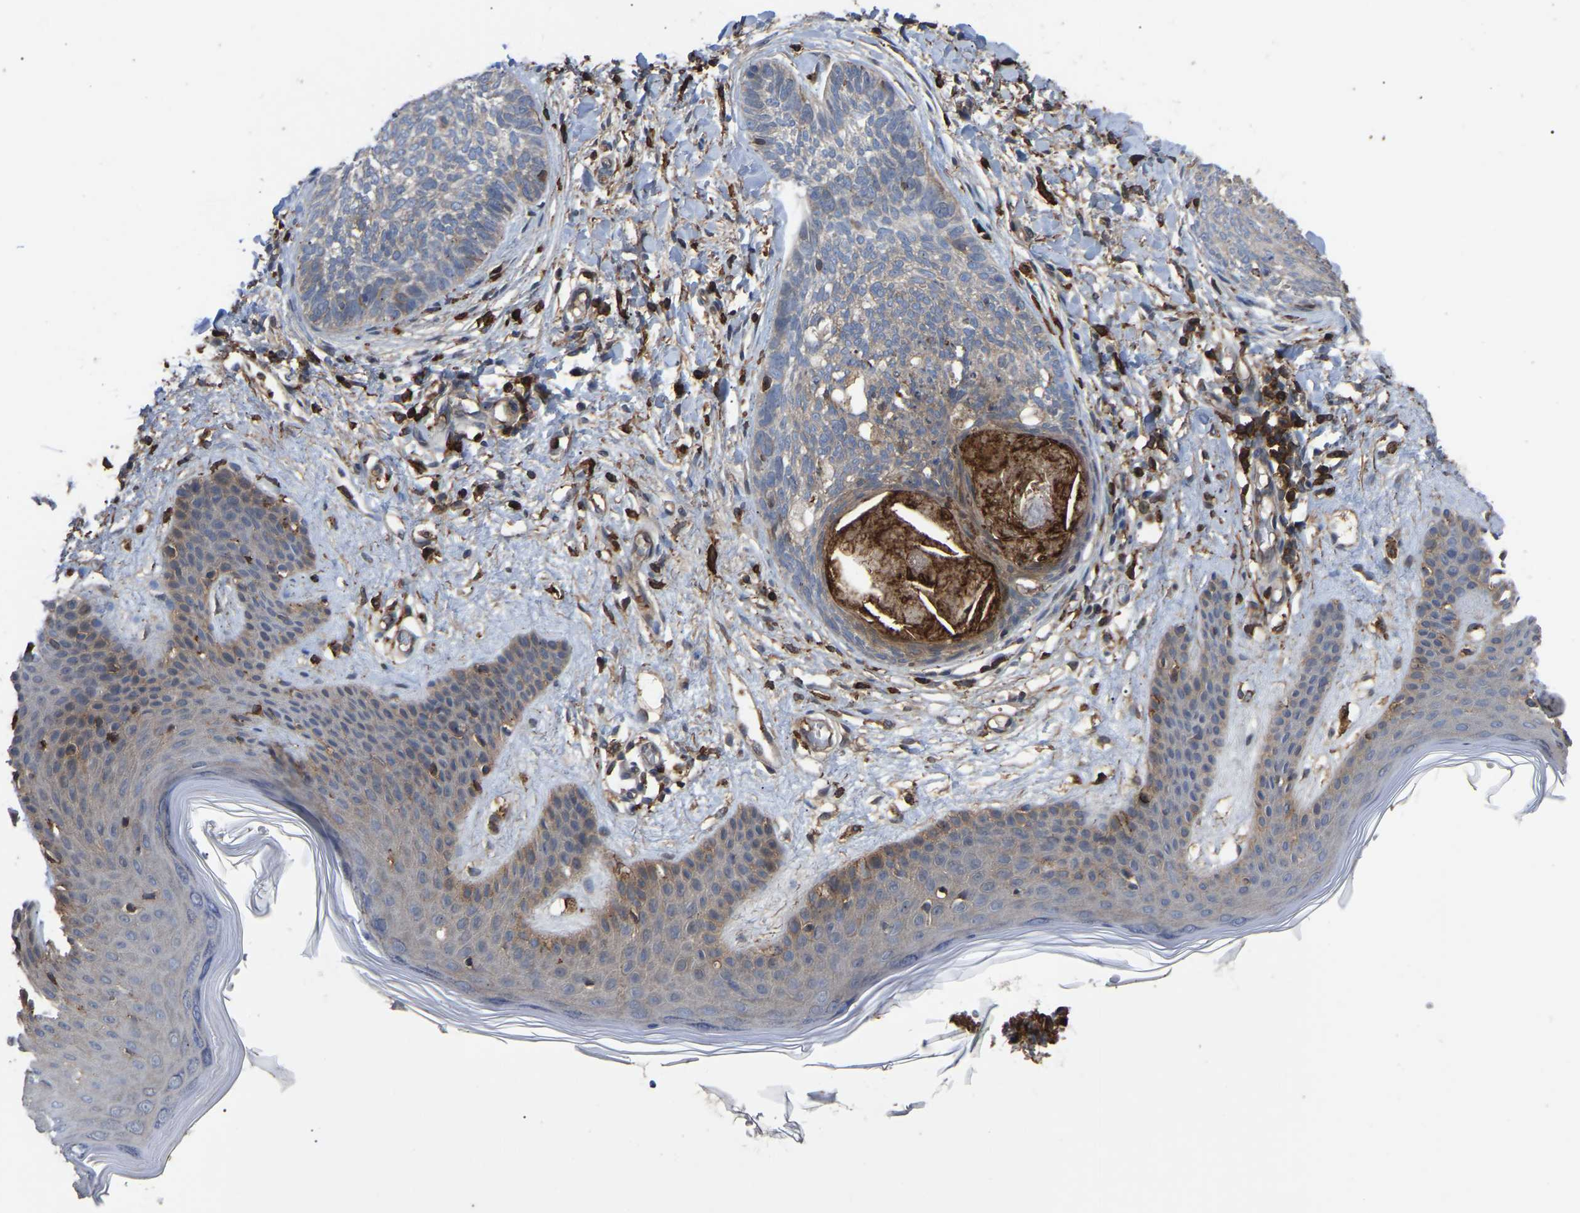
{"staining": {"intensity": "negative", "quantity": "none", "location": "none"}, "tissue": "skin cancer", "cell_type": "Tumor cells", "image_type": "cancer", "snomed": [{"axis": "morphology", "description": "Basal cell carcinoma"}, {"axis": "topography", "description": "Skin"}], "caption": "IHC image of skin basal cell carcinoma stained for a protein (brown), which shows no expression in tumor cells. Brightfield microscopy of immunohistochemistry stained with DAB (brown) and hematoxylin (blue), captured at high magnification.", "gene": "CIT", "patient": {"sex": "female", "age": 59}}